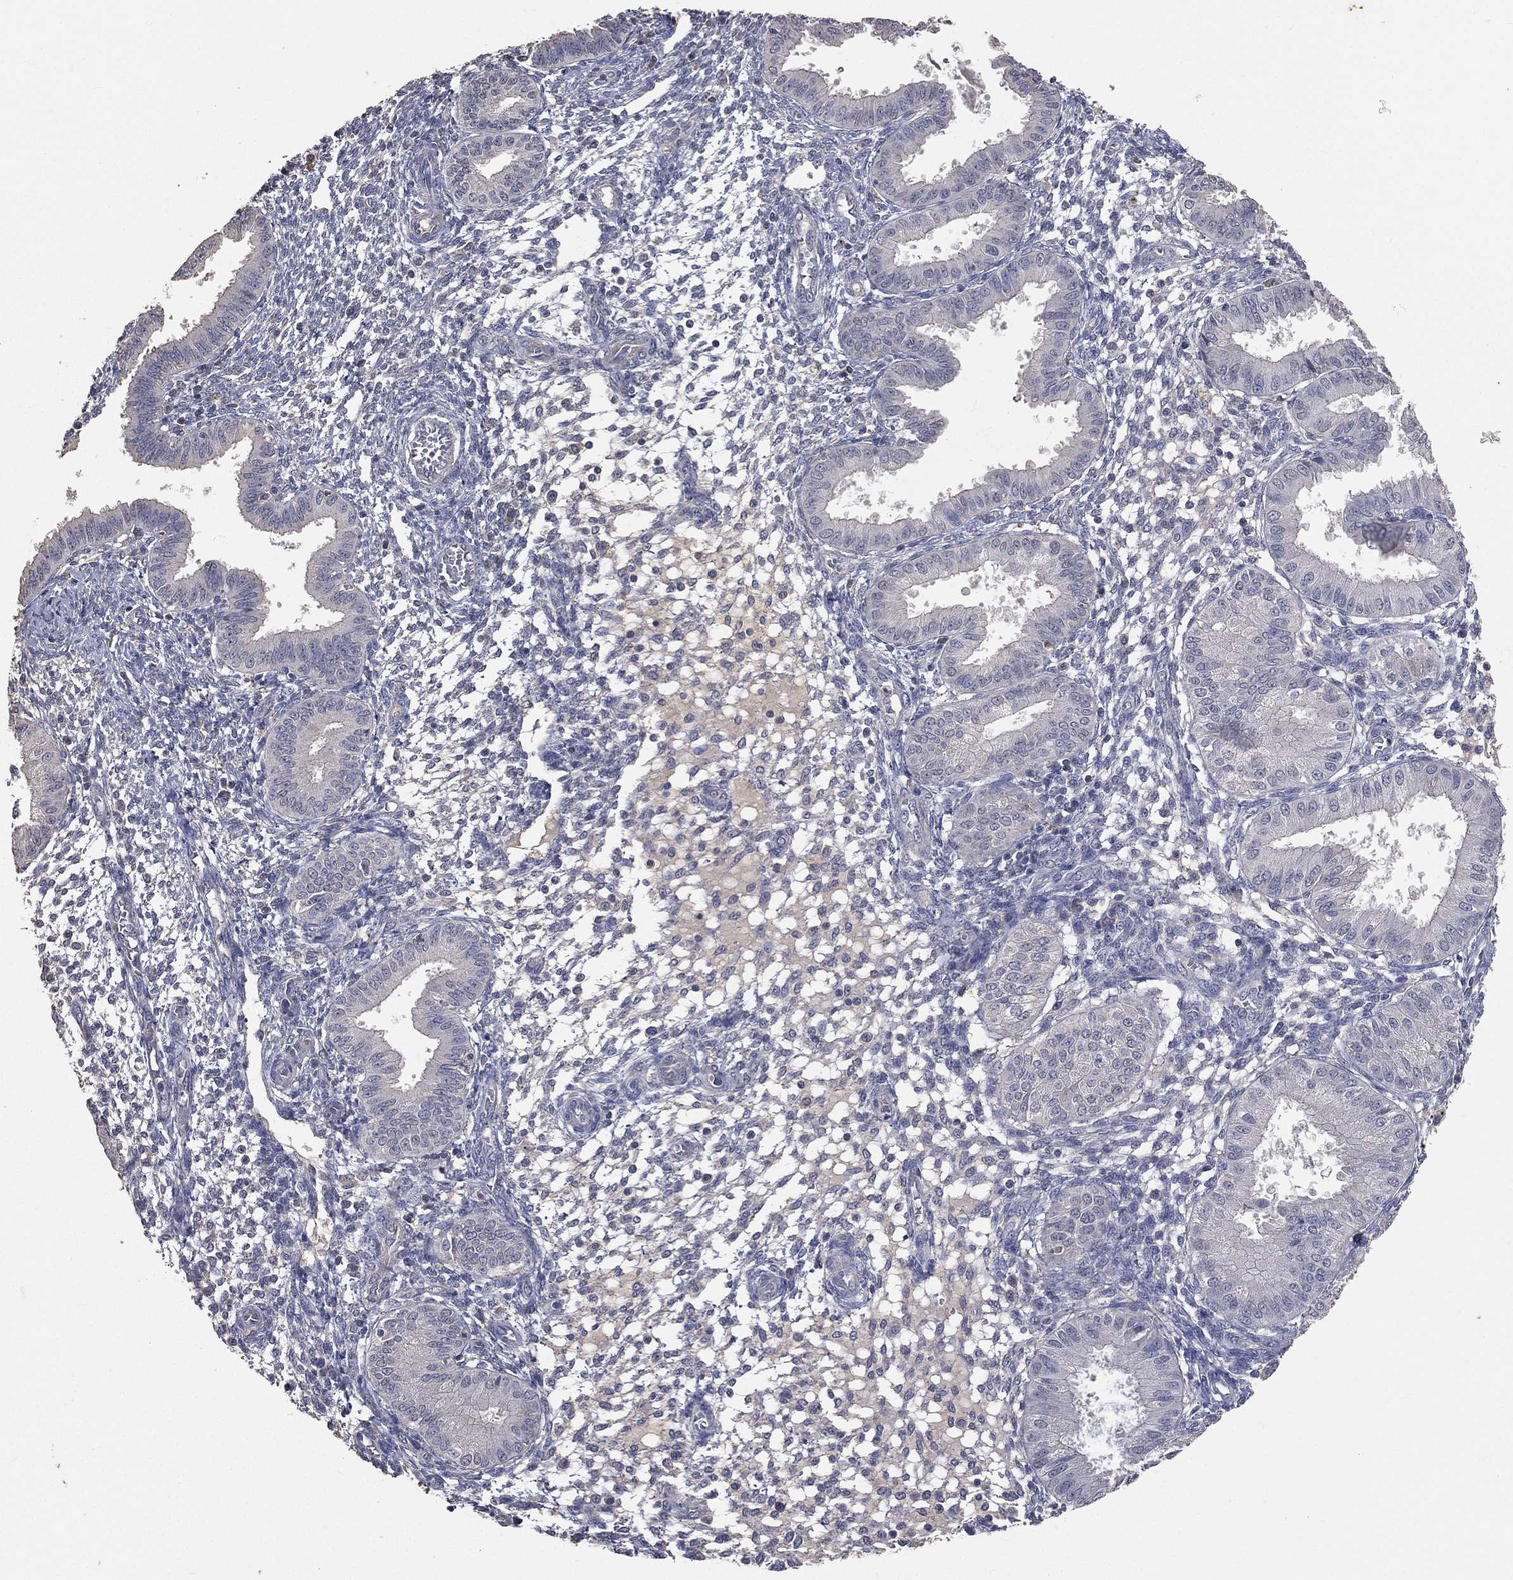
{"staining": {"intensity": "negative", "quantity": "none", "location": "none"}, "tissue": "endometrium", "cell_type": "Cells in endometrial stroma", "image_type": "normal", "snomed": [{"axis": "morphology", "description": "Normal tissue, NOS"}, {"axis": "topography", "description": "Endometrium"}], "caption": "Normal endometrium was stained to show a protein in brown. There is no significant positivity in cells in endometrial stroma. (DAB (3,3'-diaminobenzidine) immunohistochemistry visualized using brightfield microscopy, high magnification).", "gene": "SNAP25", "patient": {"sex": "female", "age": 43}}